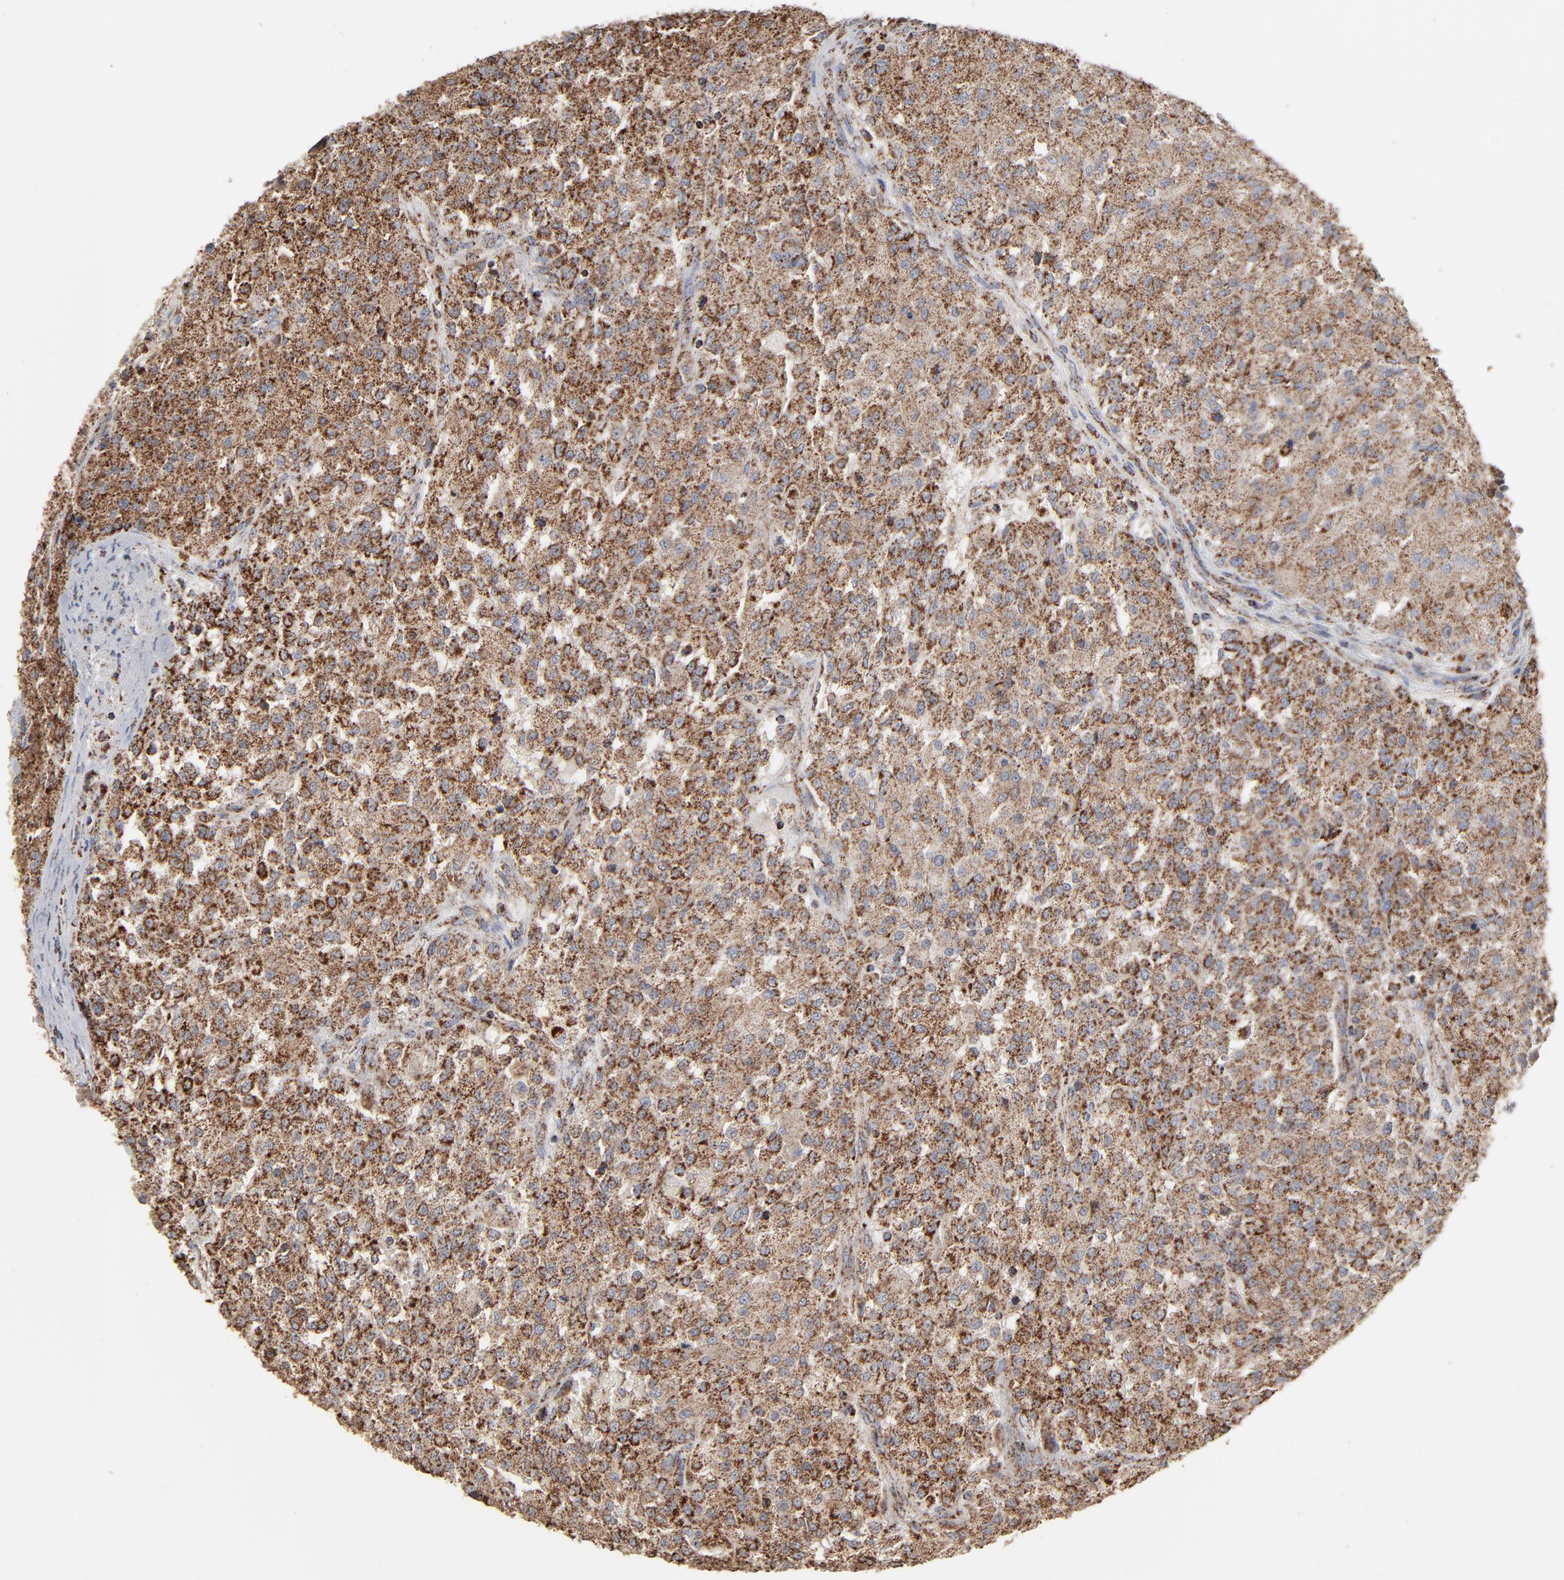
{"staining": {"intensity": "strong", "quantity": ">75%", "location": "cytoplasmic/membranous"}, "tissue": "testis cancer", "cell_type": "Tumor cells", "image_type": "cancer", "snomed": [{"axis": "morphology", "description": "Seminoma, NOS"}, {"axis": "topography", "description": "Testis"}], "caption": "IHC micrograph of human testis cancer (seminoma) stained for a protein (brown), which reveals high levels of strong cytoplasmic/membranous expression in approximately >75% of tumor cells.", "gene": "UQCRC1", "patient": {"sex": "male", "age": 59}}